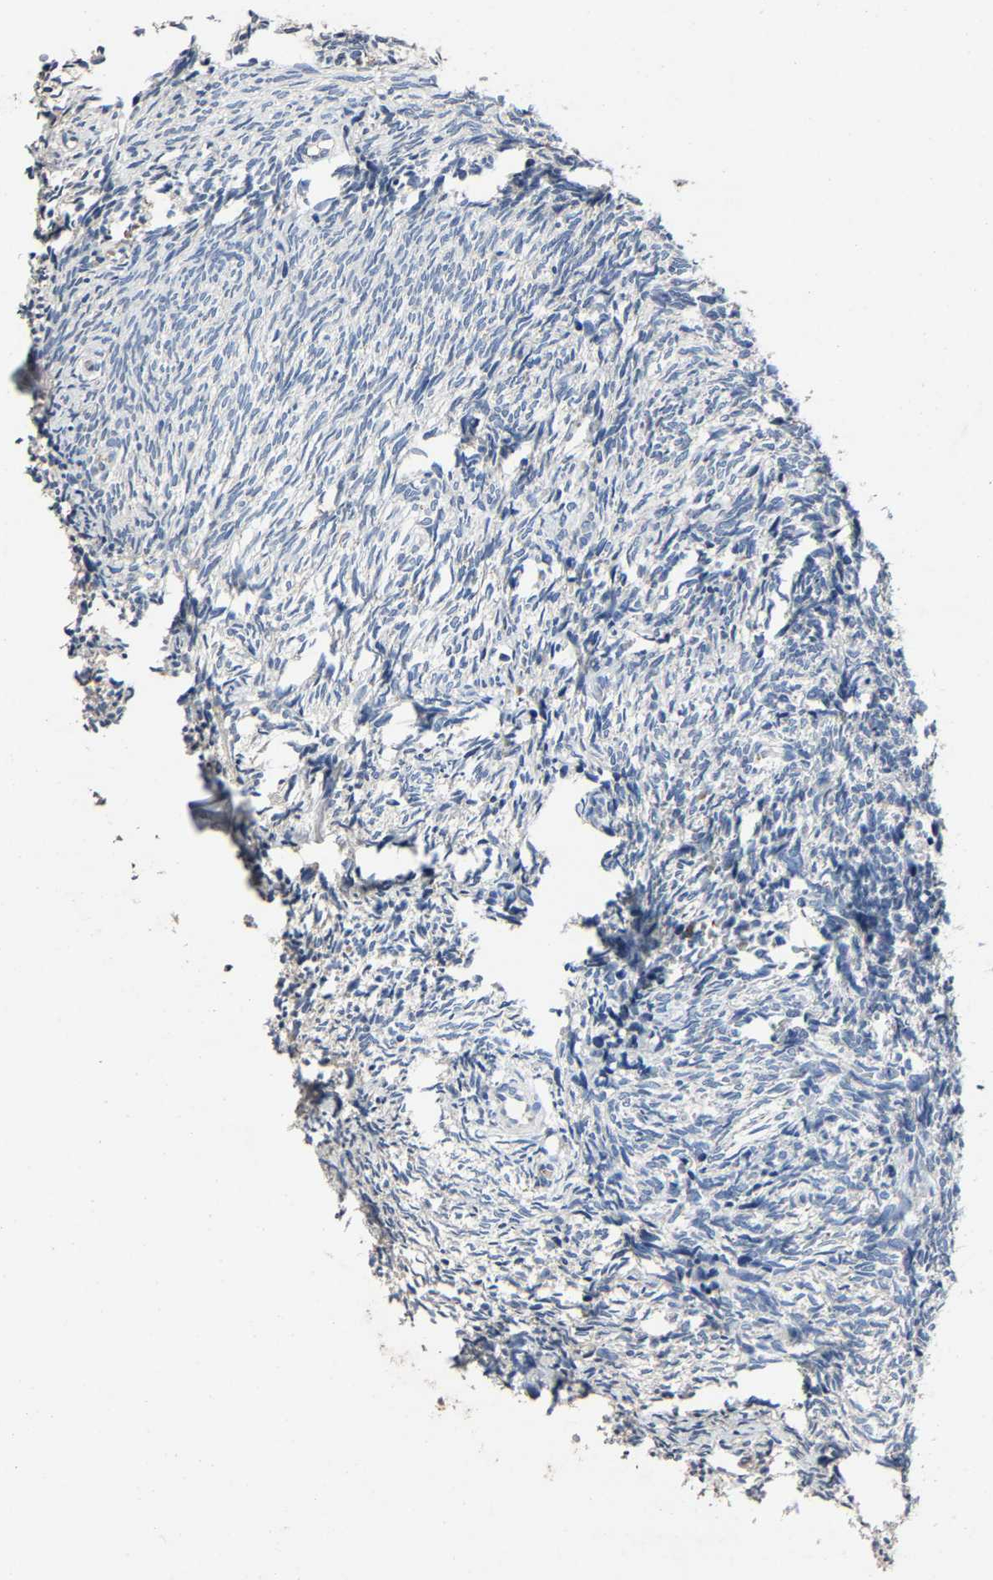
{"staining": {"intensity": "negative", "quantity": "none", "location": "none"}, "tissue": "ovary", "cell_type": "Ovarian stroma cells", "image_type": "normal", "snomed": [{"axis": "morphology", "description": "Normal tissue, NOS"}, {"axis": "topography", "description": "Ovary"}], "caption": "Immunohistochemistry (IHC) histopathology image of normal ovary: human ovary stained with DAB (3,3'-diaminobenzidine) shows no significant protein positivity in ovarian stroma cells. (DAB (3,3'-diaminobenzidine) immunohistochemistry, high magnification).", "gene": "PCNX2", "patient": {"sex": "female", "age": 41}}